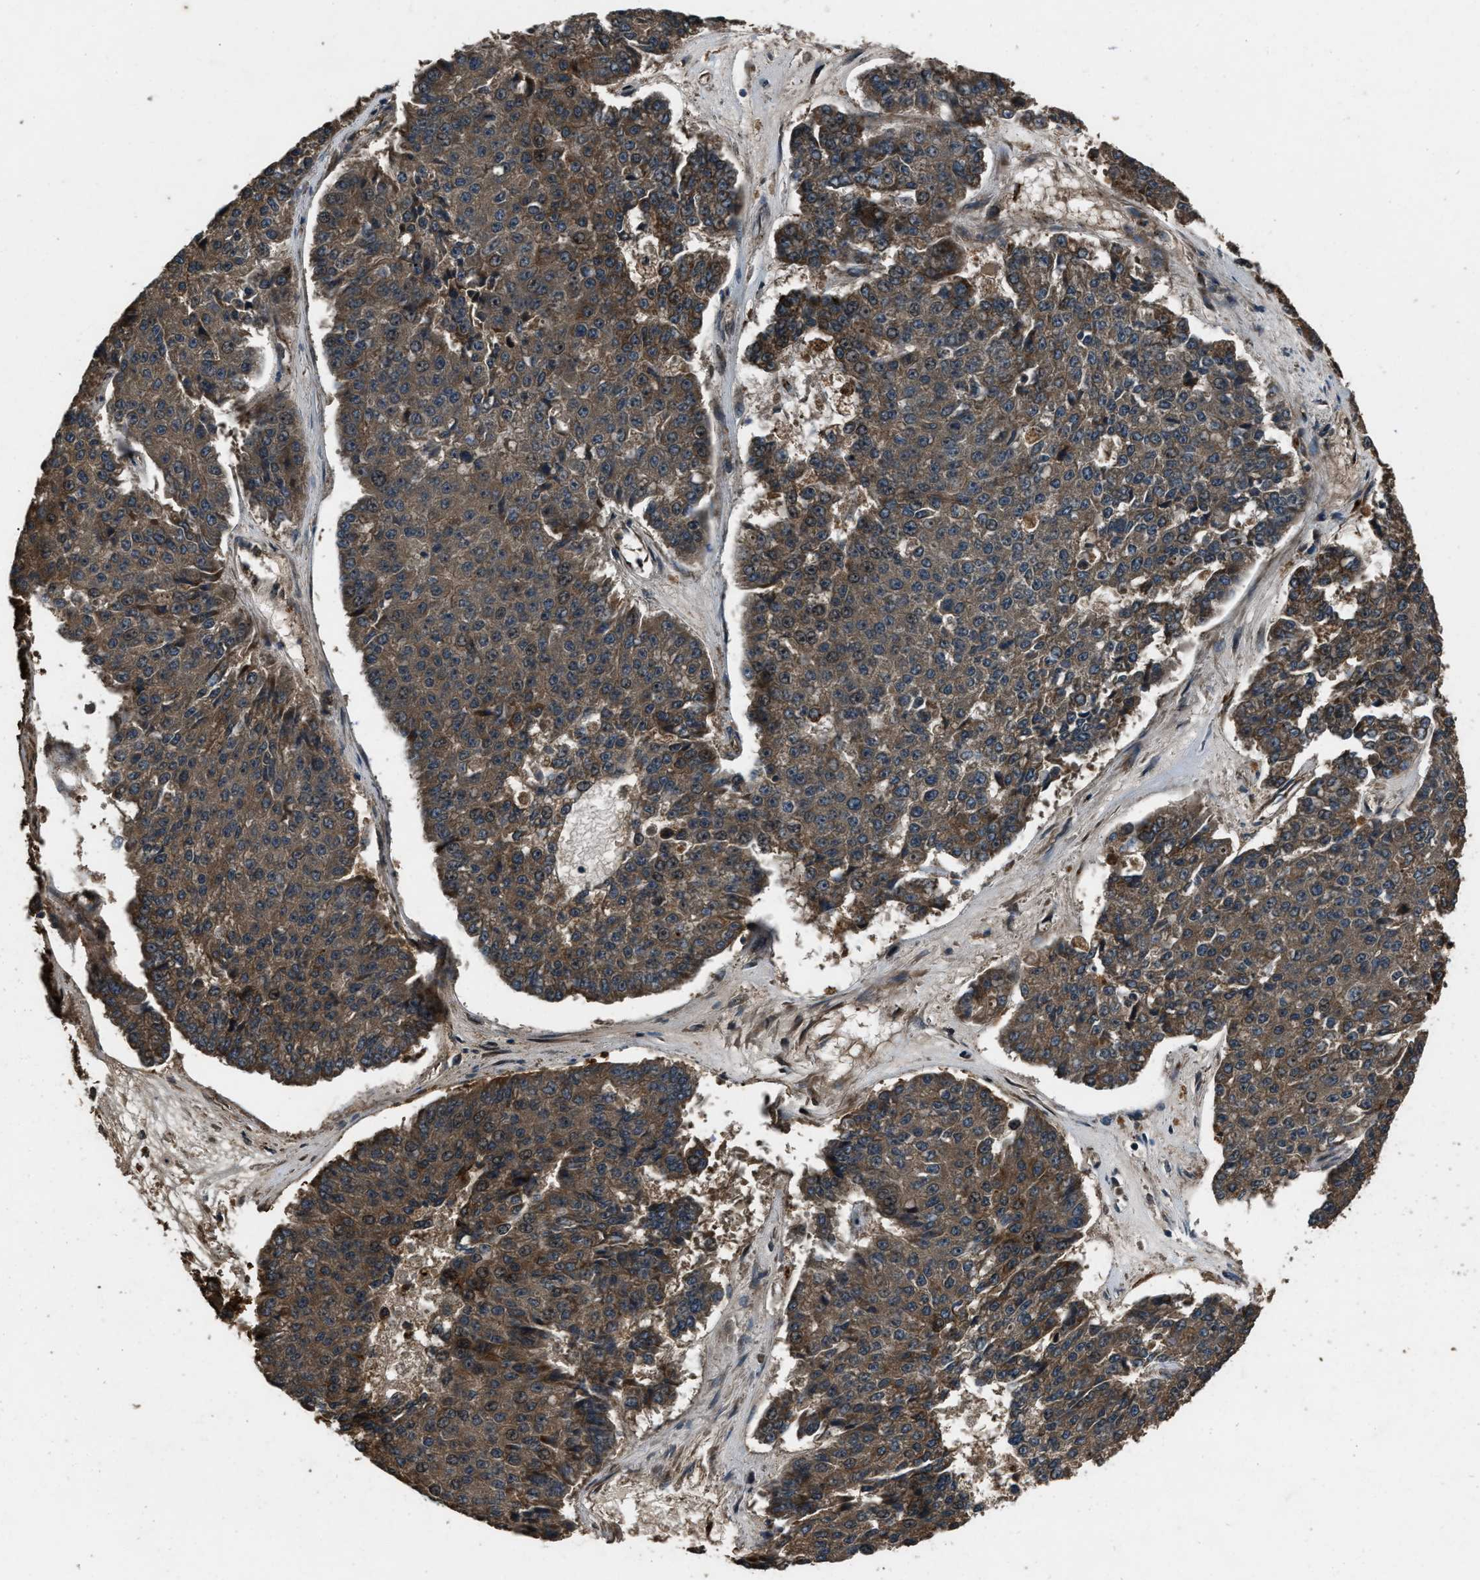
{"staining": {"intensity": "moderate", "quantity": ">75%", "location": "cytoplasmic/membranous"}, "tissue": "pancreatic cancer", "cell_type": "Tumor cells", "image_type": "cancer", "snomed": [{"axis": "morphology", "description": "Adenocarcinoma, NOS"}, {"axis": "topography", "description": "Pancreas"}], "caption": "A photomicrograph of adenocarcinoma (pancreatic) stained for a protein displays moderate cytoplasmic/membranous brown staining in tumor cells.", "gene": "IRAK4", "patient": {"sex": "male", "age": 50}}